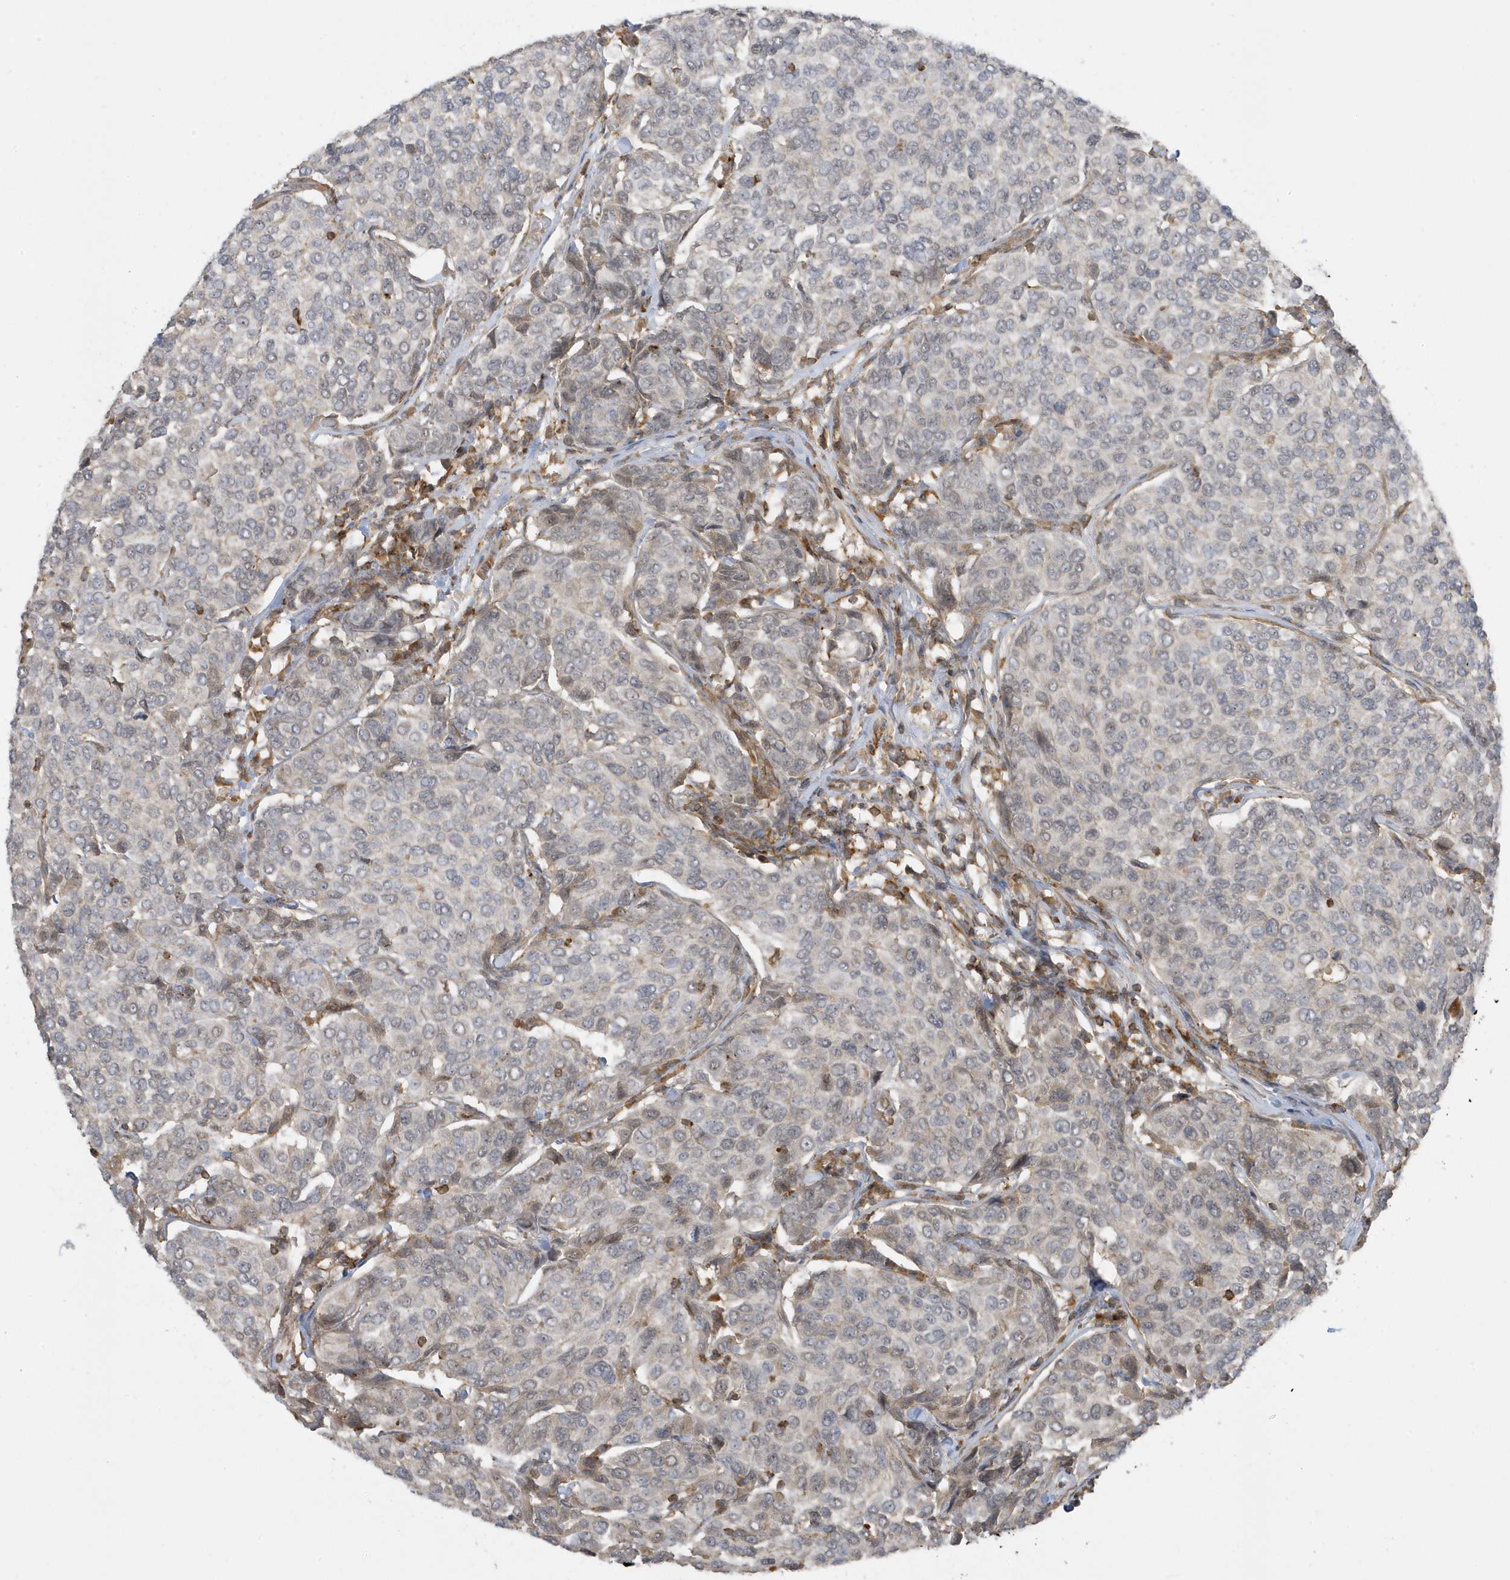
{"staining": {"intensity": "negative", "quantity": "none", "location": "none"}, "tissue": "breast cancer", "cell_type": "Tumor cells", "image_type": "cancer", "snomed": [{"axis": "morphology", "description": "Duct carcinoma"}, {"axis": "topography", "description": "Breast"}], "caption": "Immunohistochemistry (IHC) of breast cancer displays no expression in tumor cells.", "gene": "ZBTB8A", "patient": {"sex": "female", "age": 55}}